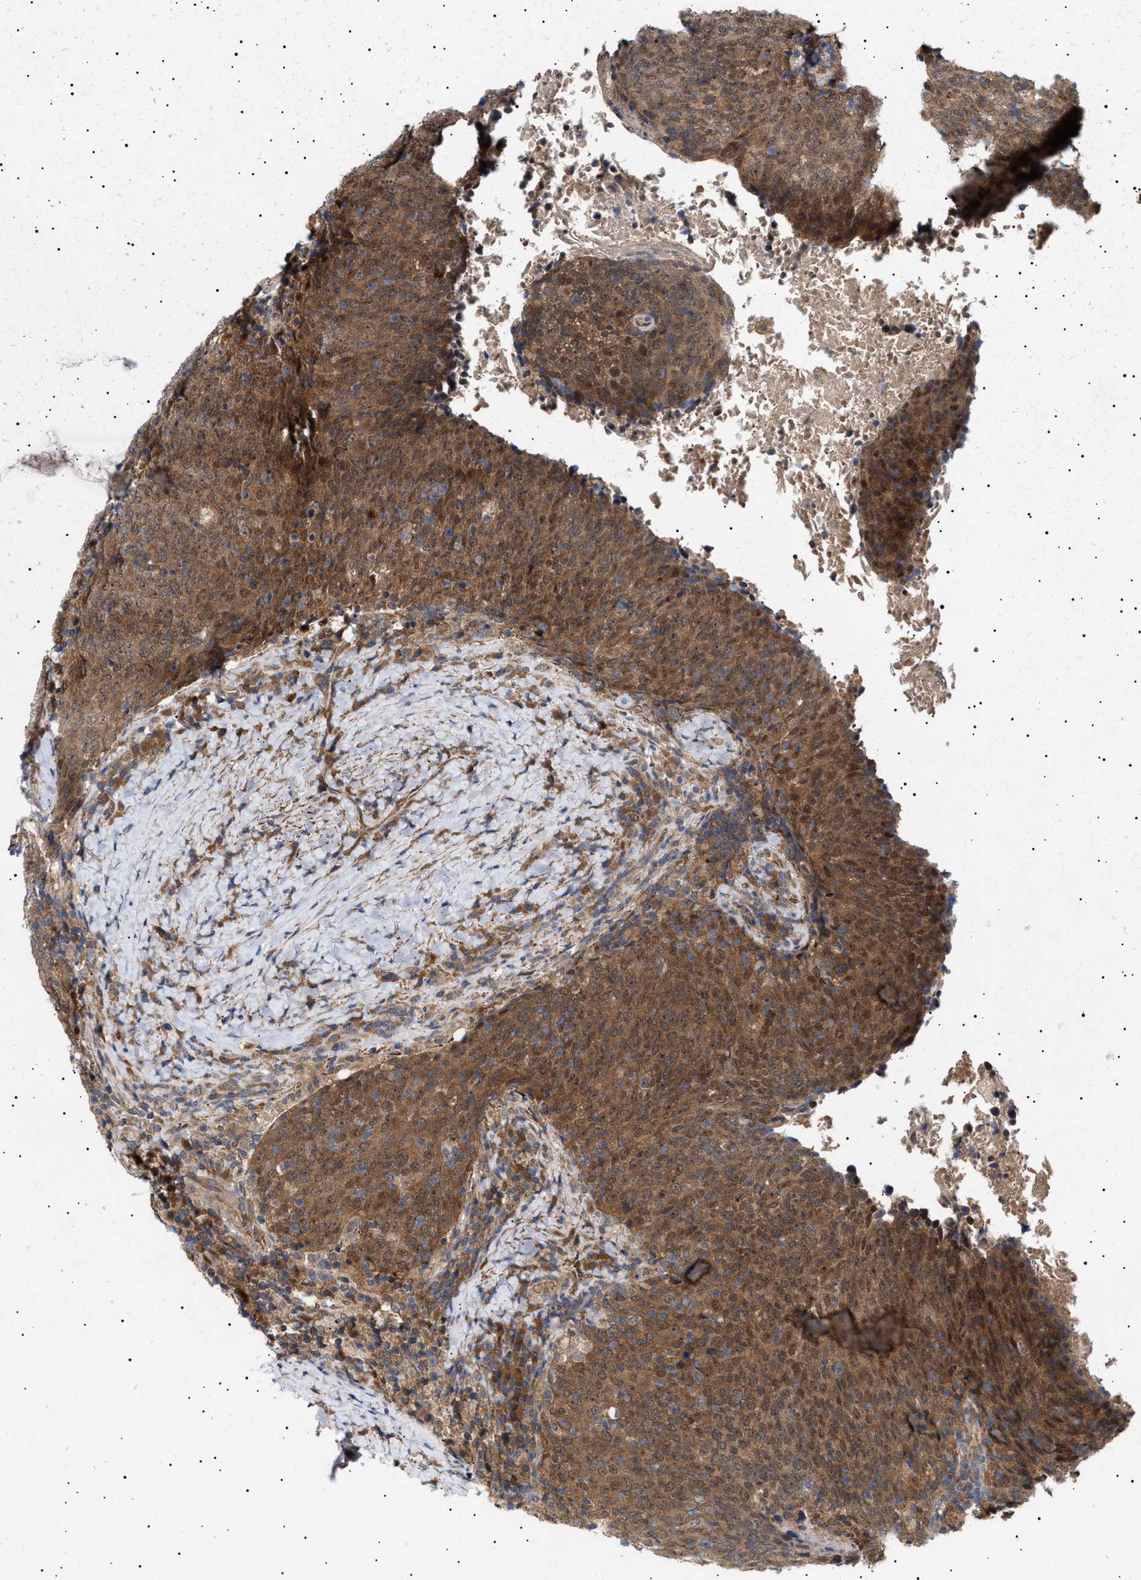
{"staining": {"intensity": "moderate", "quantity": ">75%", "location": "cytoplasmic/membranous"}, "tissue": "head and neck cancer", "cell_type": "Tumor cells", "image_type": "cancer", "snomed": [{"axis": "morphology", "description": "Squamous cell carcinoma, NOS"}, {"axis": "morphology", "description": "Squamous cell carcinoma, metastatic, NOS"}, {"axis": "topography", "description": "Lymph node"}, {"axis": "topography", "description": "Head-Neck"}], "caption": "Immunohistochemistry (DAB (3,3'-diaminobenzidine)) staining of human head and neck squamous cell carcinoma displays moderate cytoplasmic/membranous protein positivity in about >75% of tumor cells. Using DAB (3,3'-diaminobenzidine) (brown) and hematoxylin (blue) stains, captured at high magnification using brightfield microscopy.", "gene": "NPLOC4", "patient": {"sex": "male", "age": 62}}